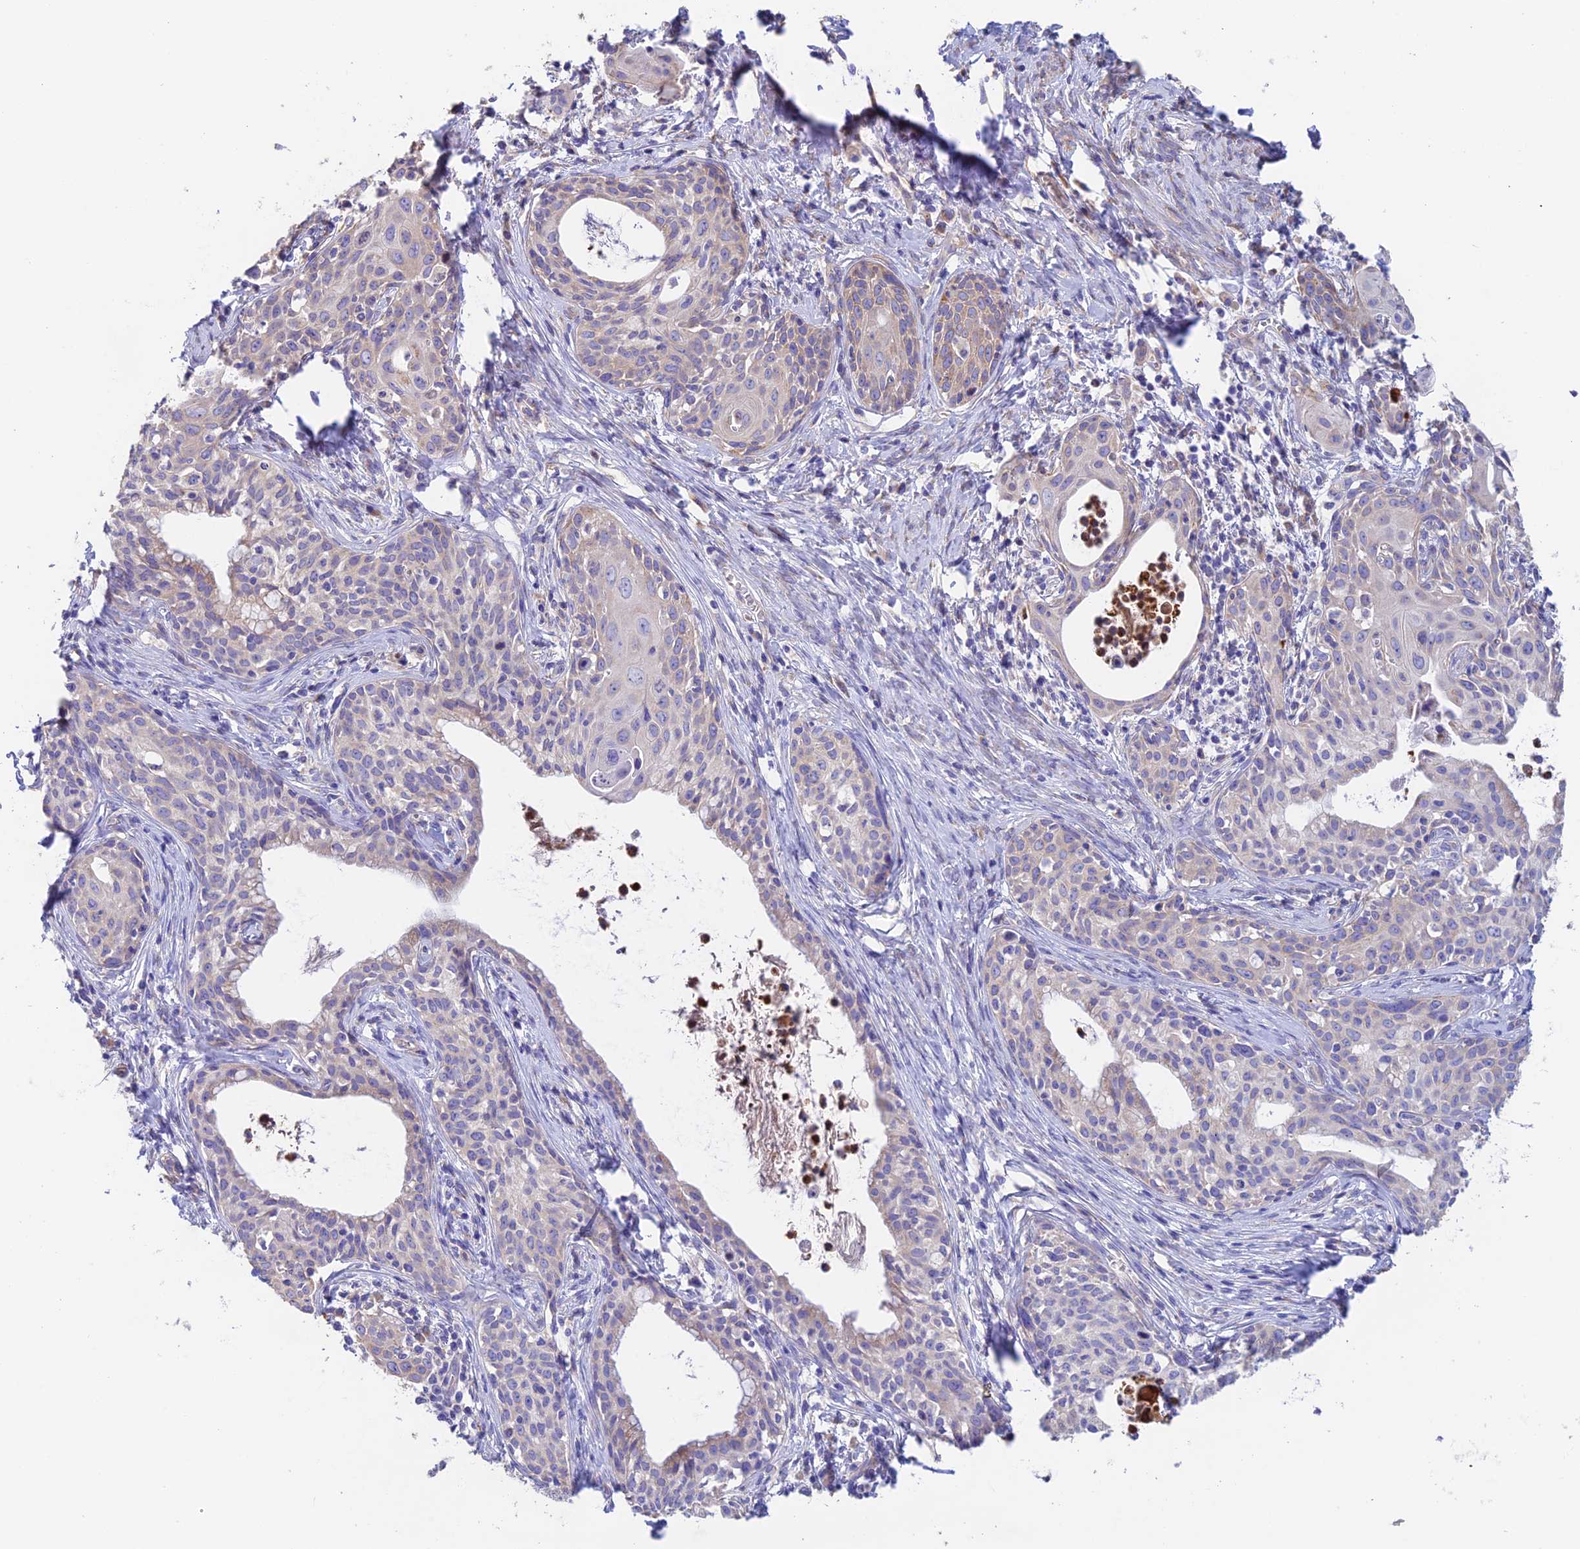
{"staining": {"intensity": "weak", "quantity": "<25%", "location": "cytoplasmic/membranous"}, "tissue": "cervical cancer", "cell_type": "Tumor cells", "image_type": "cancer", "snomed": [{"axis": "morphology", "description": "Squamous cell carcinoma, NOS"}, {"axis": "topography", "description": "Cervix"}], "caption": "A high-resolution image shows immunohistochemistry staining of cervical cancer, which exhibits no significant expression in tumor cells.", "gene": "EMC3", "patient": {"sex": "female", "age": 52}}